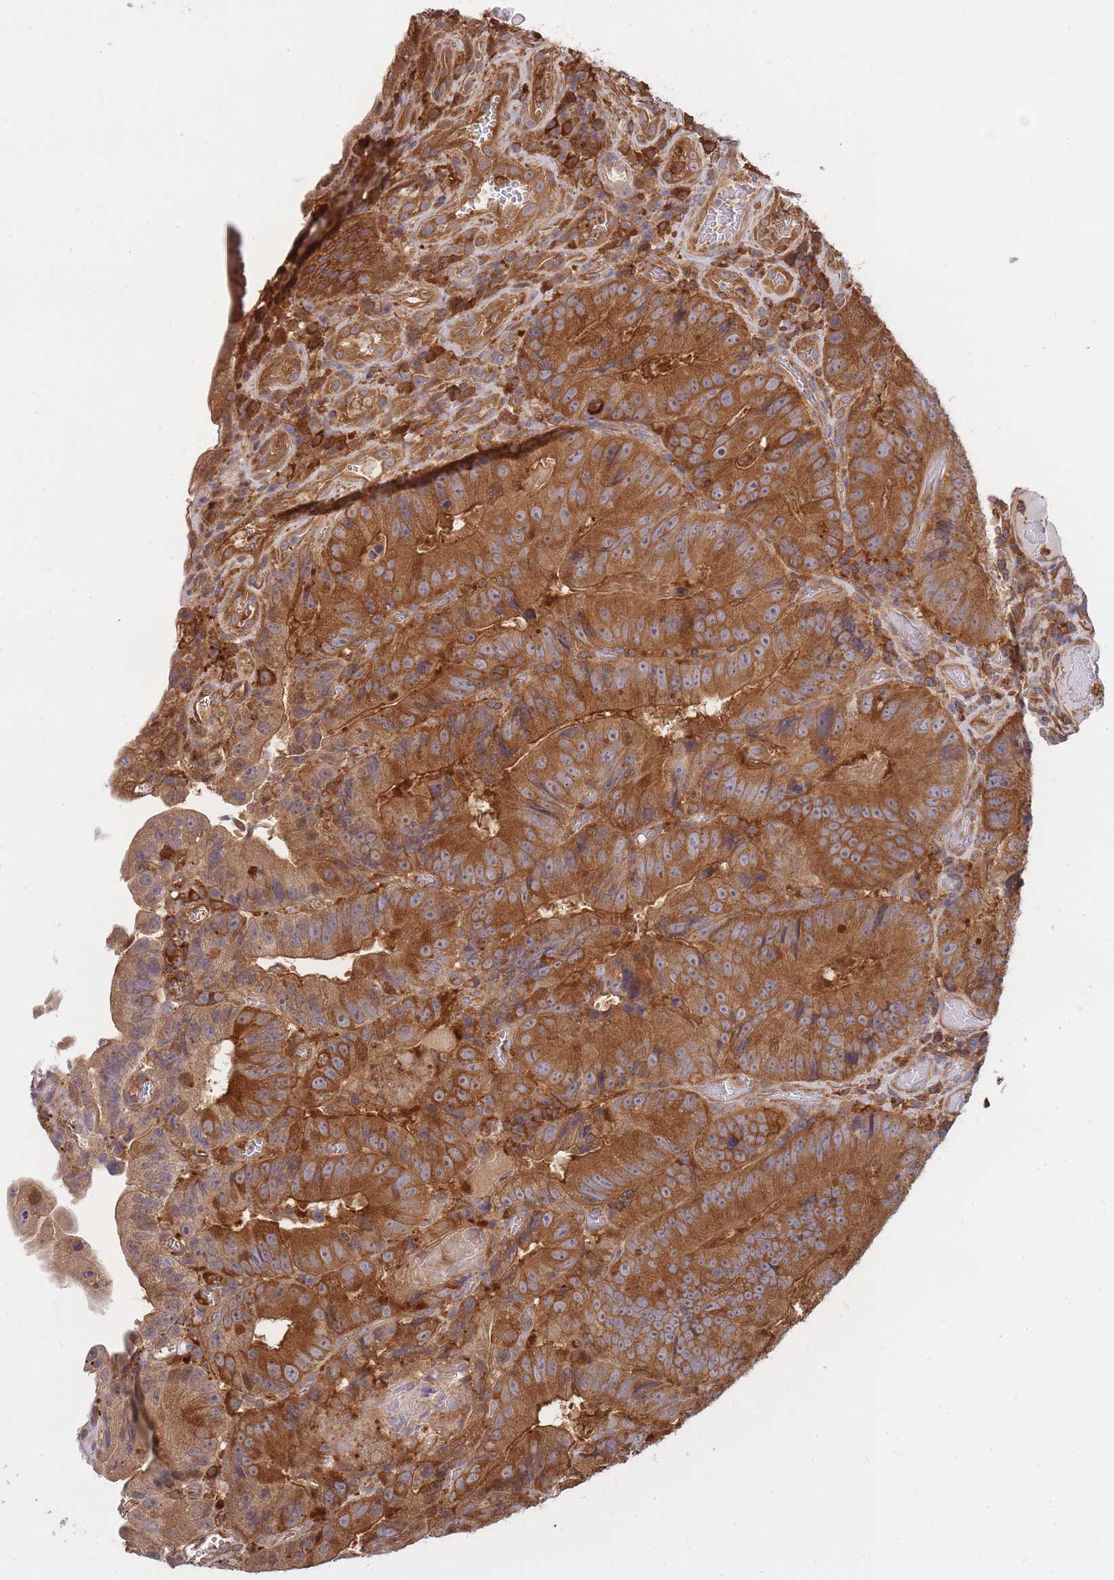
{"staining": {"intensity": "strong", "quantity": ">75%", "location": "cytoplasmic/membranous"}, "tissue": "colorectal cancer", "cell_type": "Tumor cells", "image_type": "cancer", "snomed": [{"axis": "morphology", "description": "Adenocarcinoma, NOS"}, {"axis": "topography", "description": "Colon"}], "caption": "A histopathology image of adenocarcinoma (colorectal) stained for a protein exhibits strong cytoplasmic/membranous brown staining in tumor cells. The staining was performed using DAB (3,3'-diaminobenzidine) to visualize the protein expression in brown, while the nuclei were stained in blue with hematoxylin (Magnification: 20x).", "gene": "SLC4A9", "patient": {"sex": "female", "age": 86}}